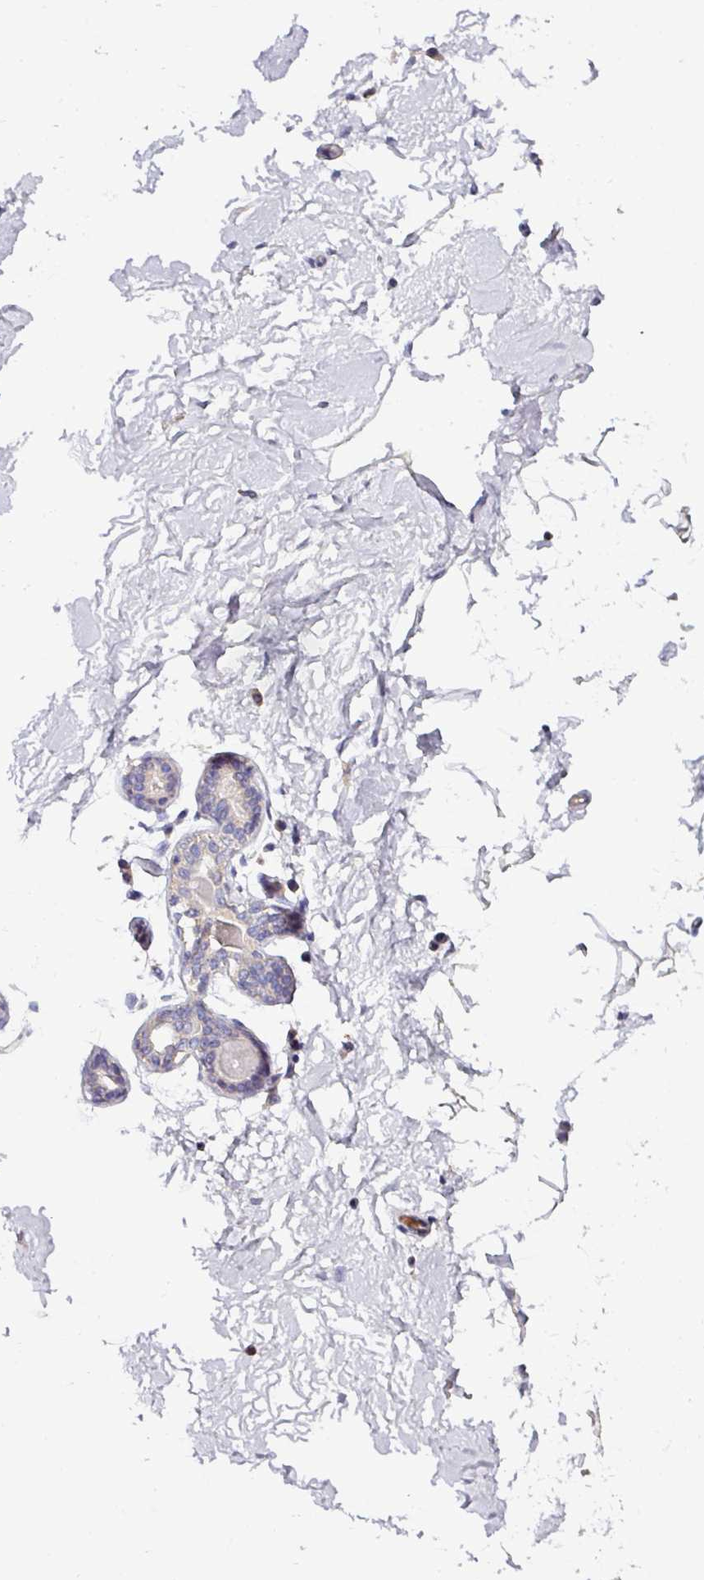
{"staining": {"intensity": "negative", "quantity": "none", "location": "none"}, "tissue": "breast", "cell_type": "Adipocytes", "image_type": "normal", "snomed": [{"axis": "morphology", "description": "Normal tissue, NOS"}, {"axis": "topography", "description": "Breast"}], "caption": "IHC image of benign breast: breast stained with DAB (3,3'-diaminobenzidine) reveals no significant protein expression in adipocytes. (DAB immunohistochemistry, high magnification).", "gene": "AEBP2", "patient": {"sex": "female", "age": 23}}